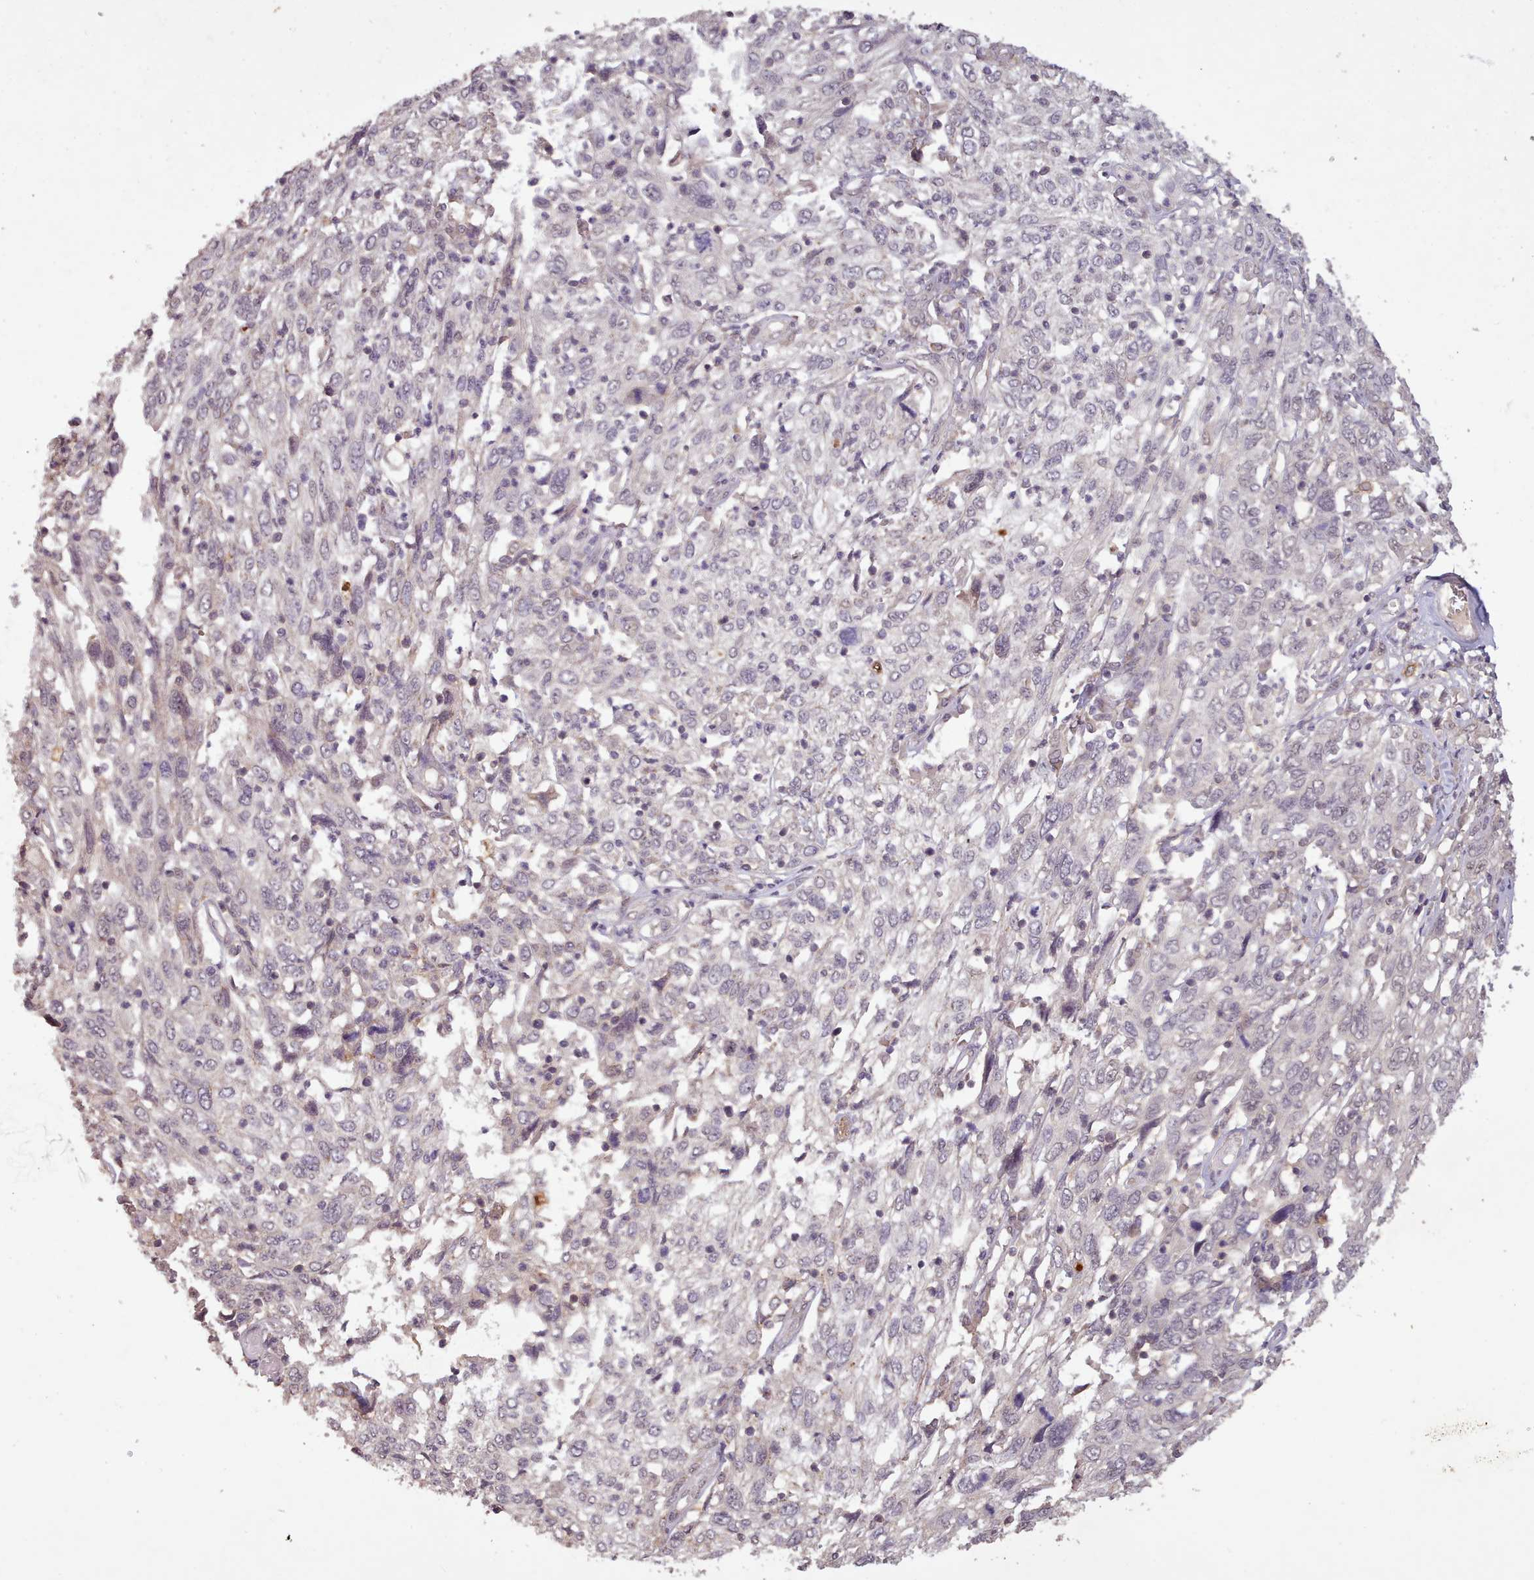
{"staining": {"intensity": "negative", "quantity": "none", "location": "none"}, "tissue": "cervical cancer", "cell_type": "Tumor cells", "image_type": "cancer", "snomed": [{"axis": "morphology", "description": "Squamous cell carcinoma, NOS"}, {"axis": "topography", "description": "Cervix"}], "caption": "Squamous cell carcinoma (cervical) was stained to show a protein in brown. There is no significant positivity in tumor cells.", "gene": "CDC6", "patient": {"sex": "female", "age": 46}}